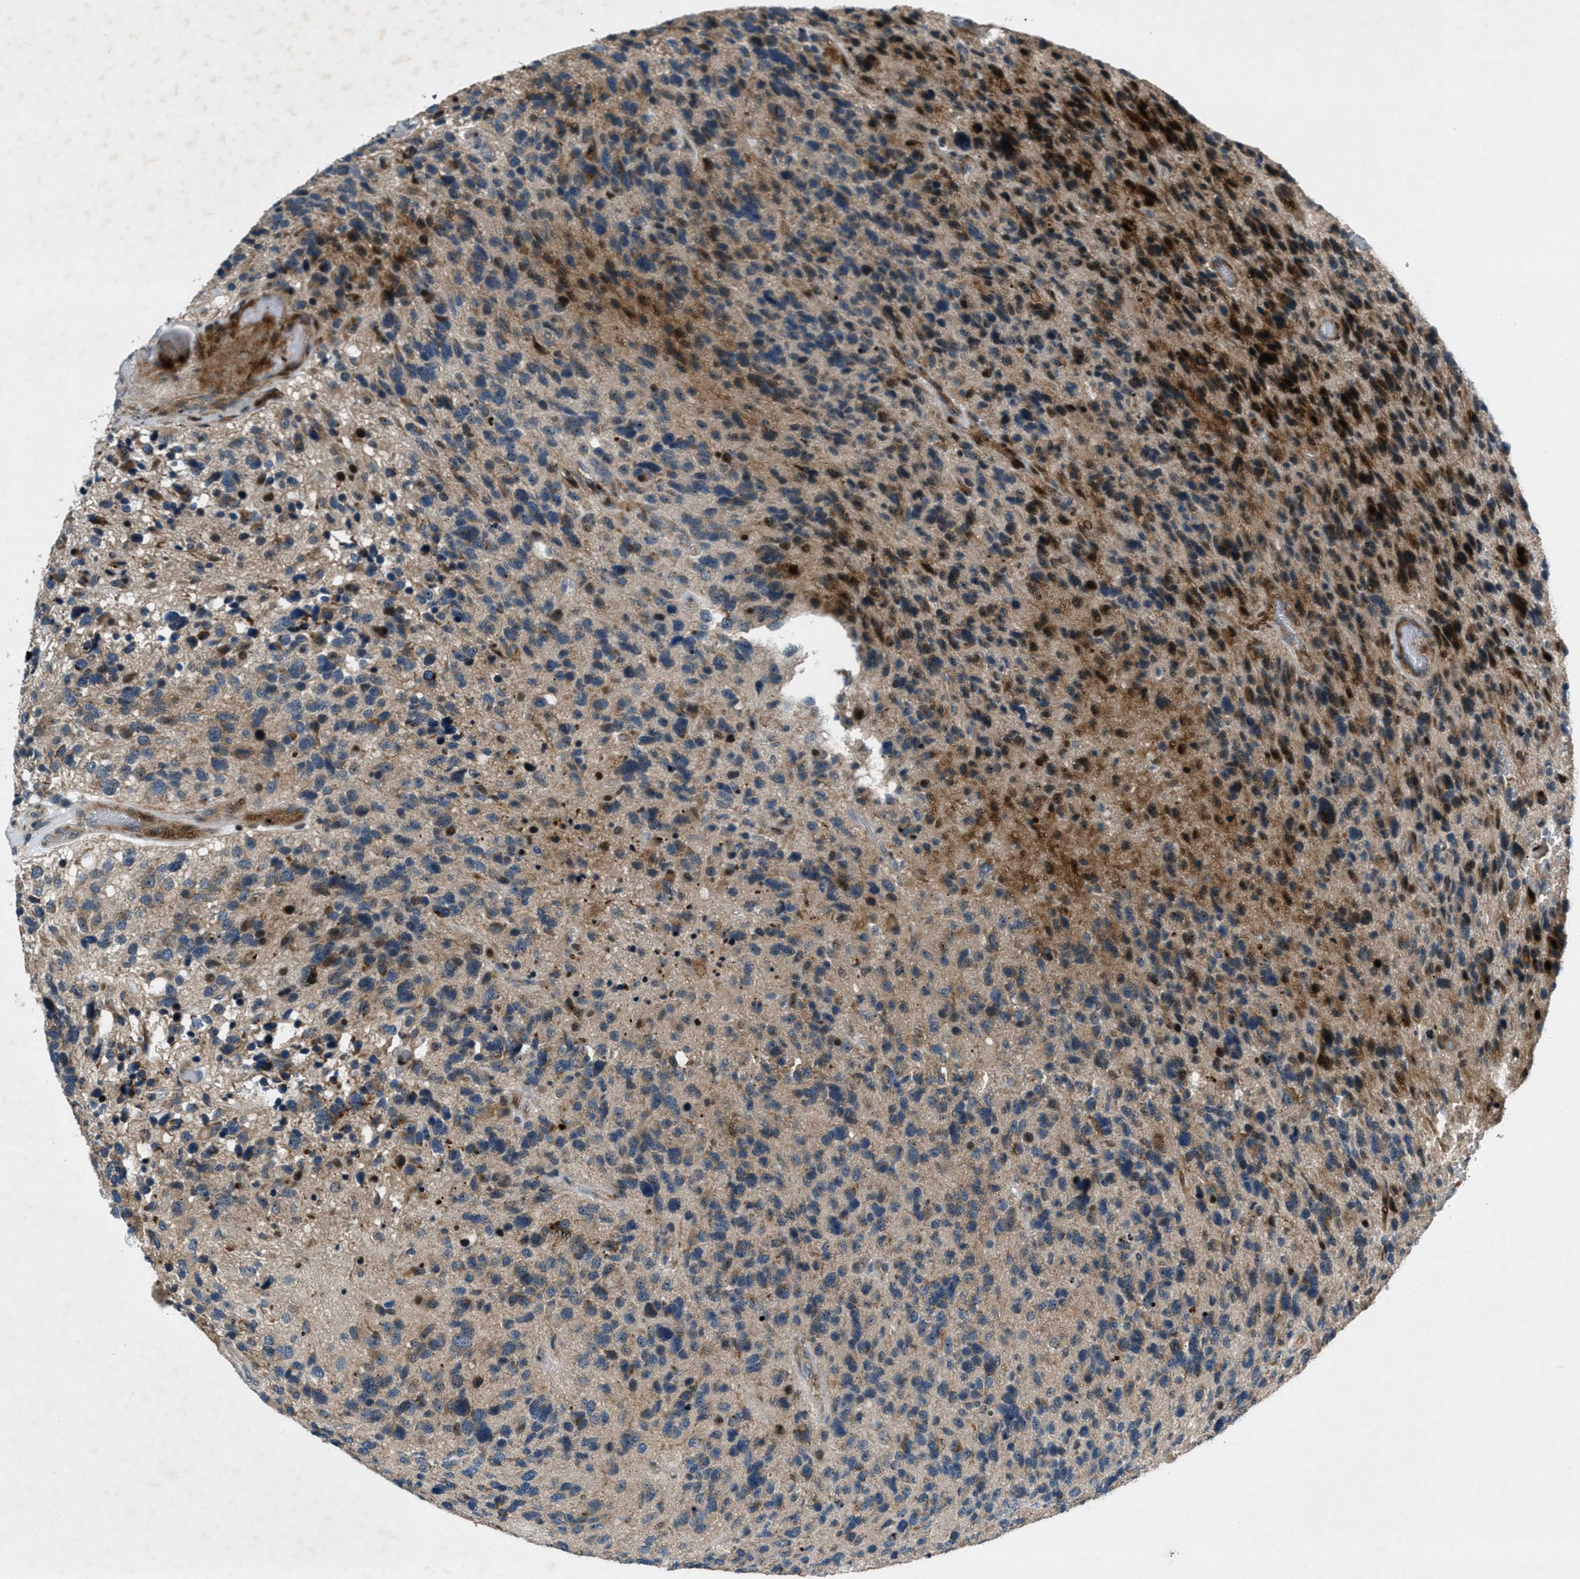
{"staining": {"intensity": "moderate", "quantity": "25%-75%", "location": "cytoplasmic/membranous"}, "tissue": "glioma", "cell_type": "Tumor cells", "image_type": "cancer", "snomed": [{"axis": "morphology", "description": "Glioma, malignant, High grade"}, {"axis": "topography", "description": "Brain"}], "caption": "DAB (3,3'-diaminobenzidine) immunohistochemical staining of human high-grade glioma (malignant) reveals moderate cytoplasmic/membranous protein staining in approximately 25%-75% of tumor cells. Nuclei are stained in blue.", "gene": "CLEC2D", "patient": {"sex": "female", "age": 58}}